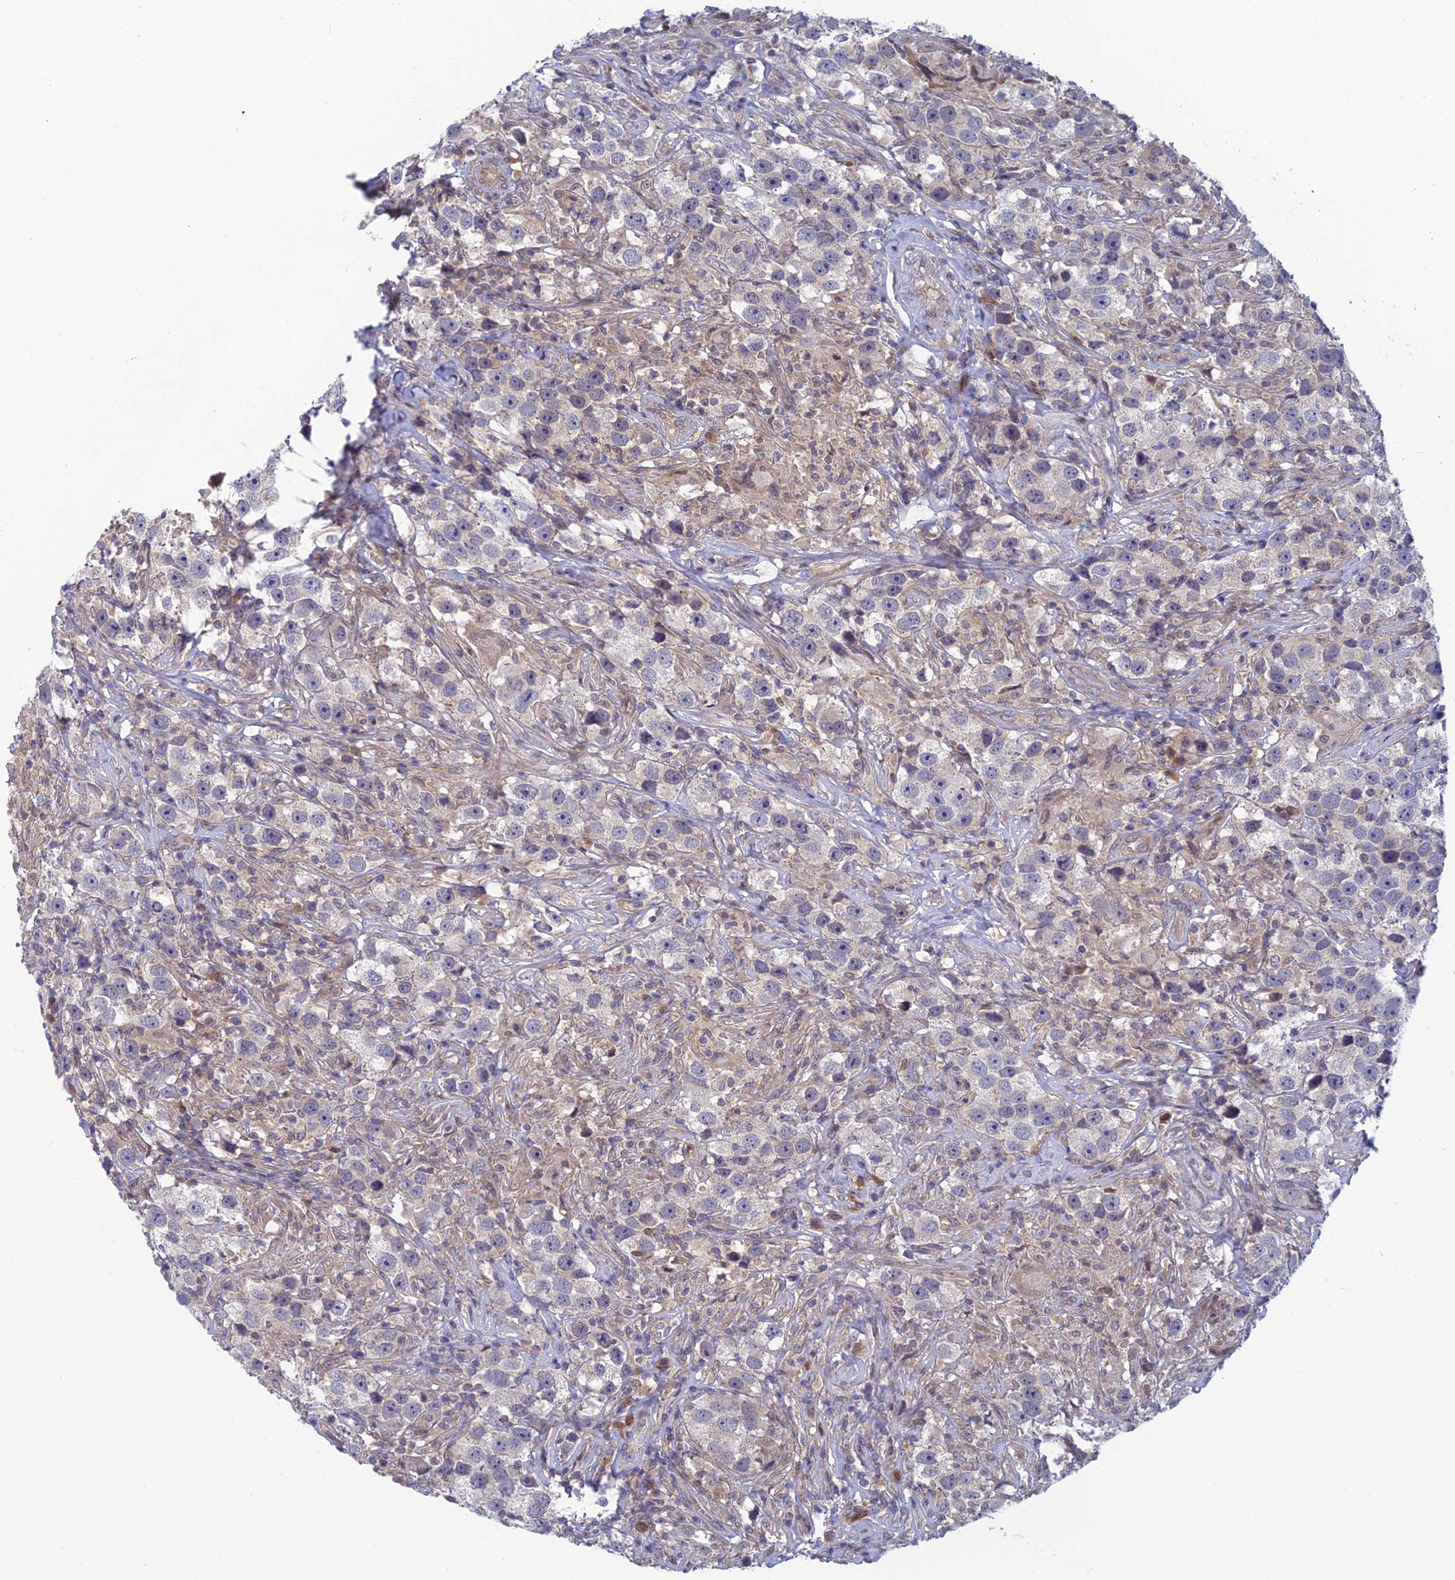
{"staining": {"intensity": "negative", "quantity": "none", "location": "none"}, "tissue": "testis cancer", "cell_type": "Tumor cells", "image_type": "cancer", "snomed": [{"axis": "morphology", "description": "Seminoma, NOS"}, {"axis": "topography", "description": "Testis"}], "caption": "Tumor cells show no significant positivity in testis seminoma.", "gene": "SRA1", "patient": {"sex": "male", "age": 49}}